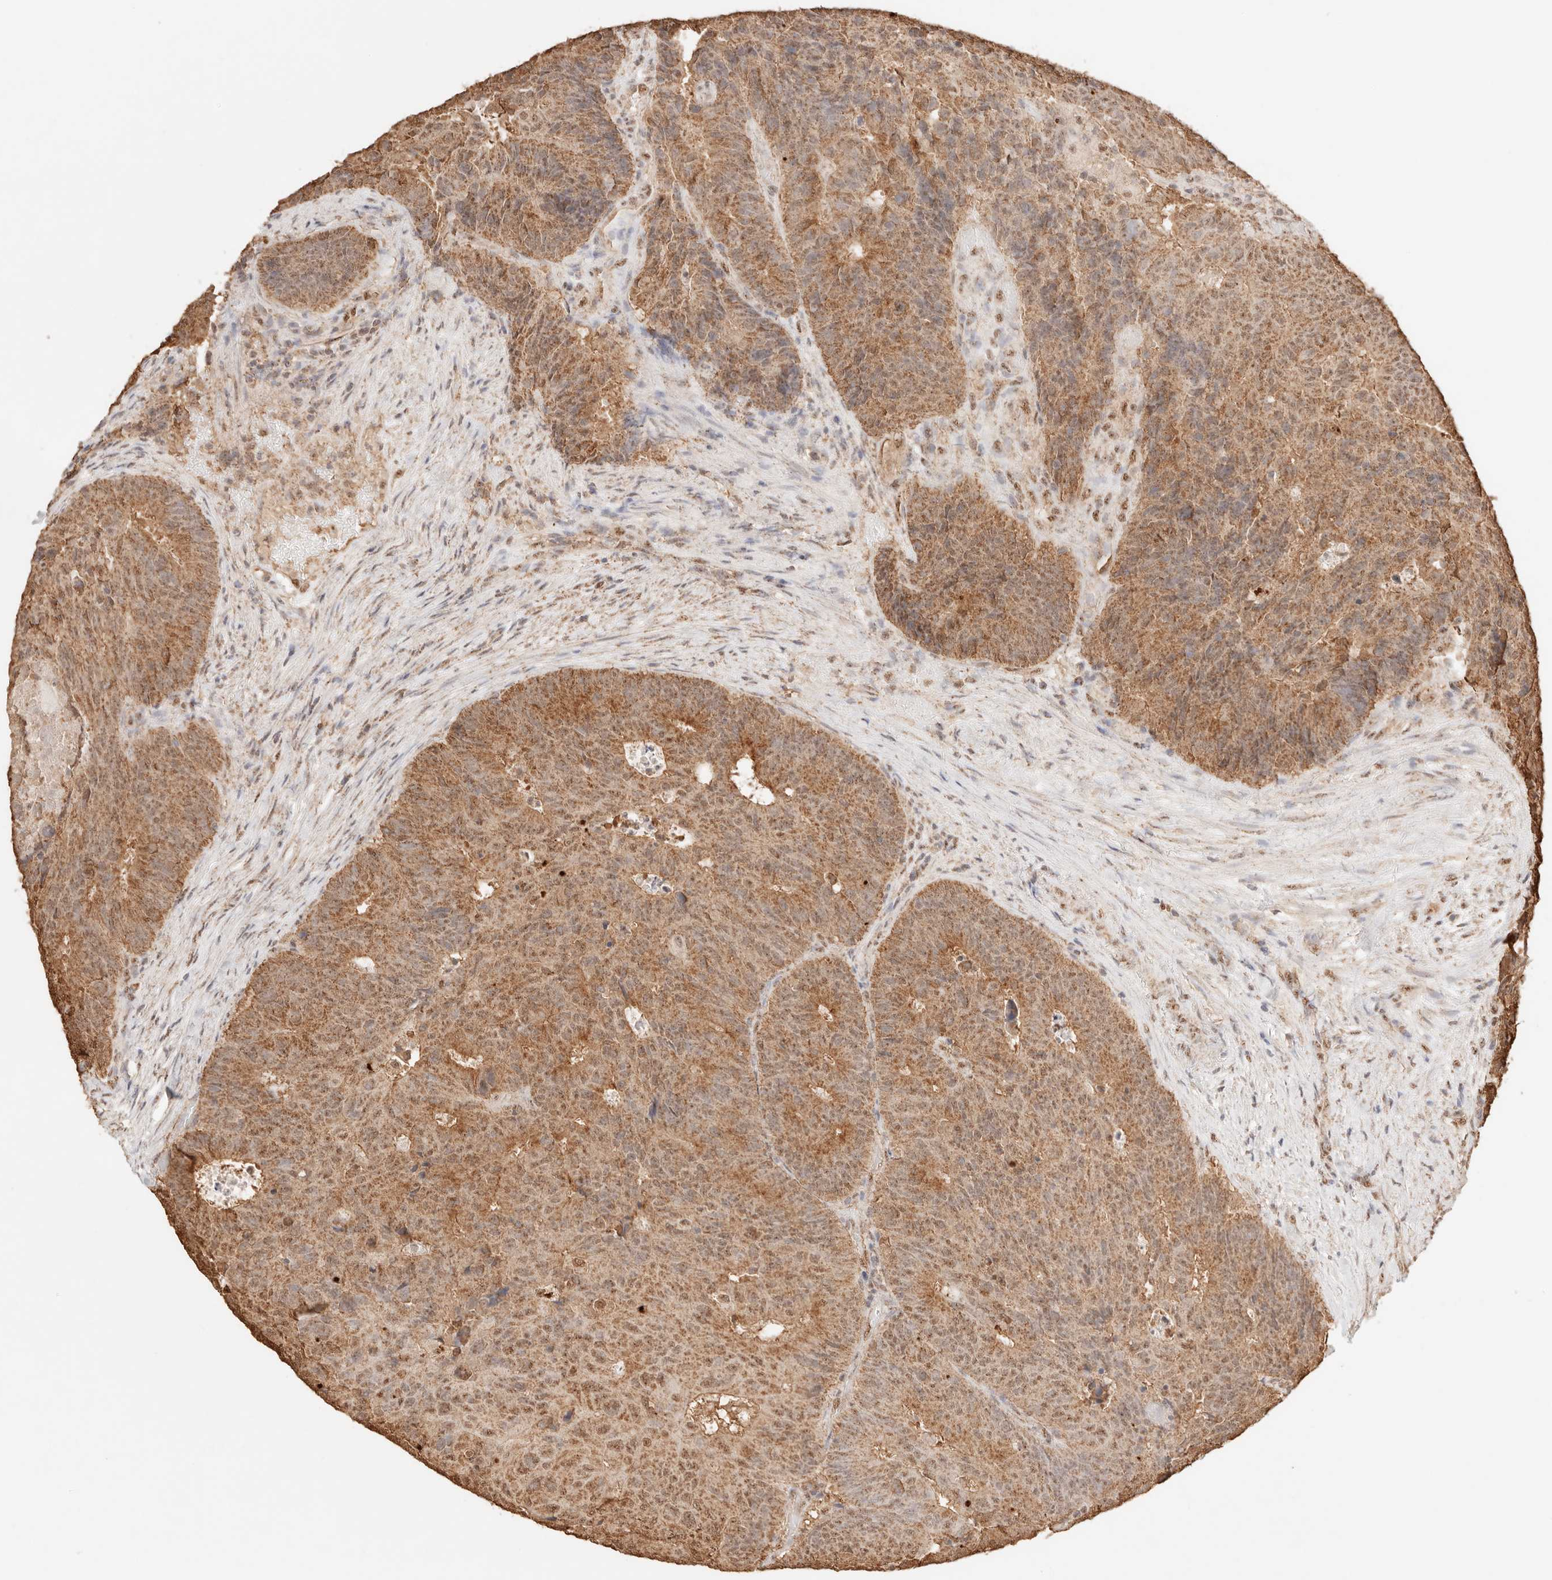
{"staining": {"intensity": "moderate", "quantity": ">75%", "location": "cytoplasmic/membranous"}, "tissue": "colorectal cancer", "cell_type": "Tumor cells", "image_type": "cancer", "snomed": [{"axis": "morphology", "description": "Adenocarcinoma, NOS"}, {"axis": "topography", "description": "Colon"}], "caption": "IHC image of neoplastic tissue: human colorectal adenocarcinoma stained using immunohistochemistry (IHC) demonstrates medium levels of moderate protein expression localized specifically in the cytoplasmic/membranous of tumor cells, appearing as a cytoplasmic/membranous brown color.", "gene": "IL1R2", "patient": {"sex": "male", "age": 87}}